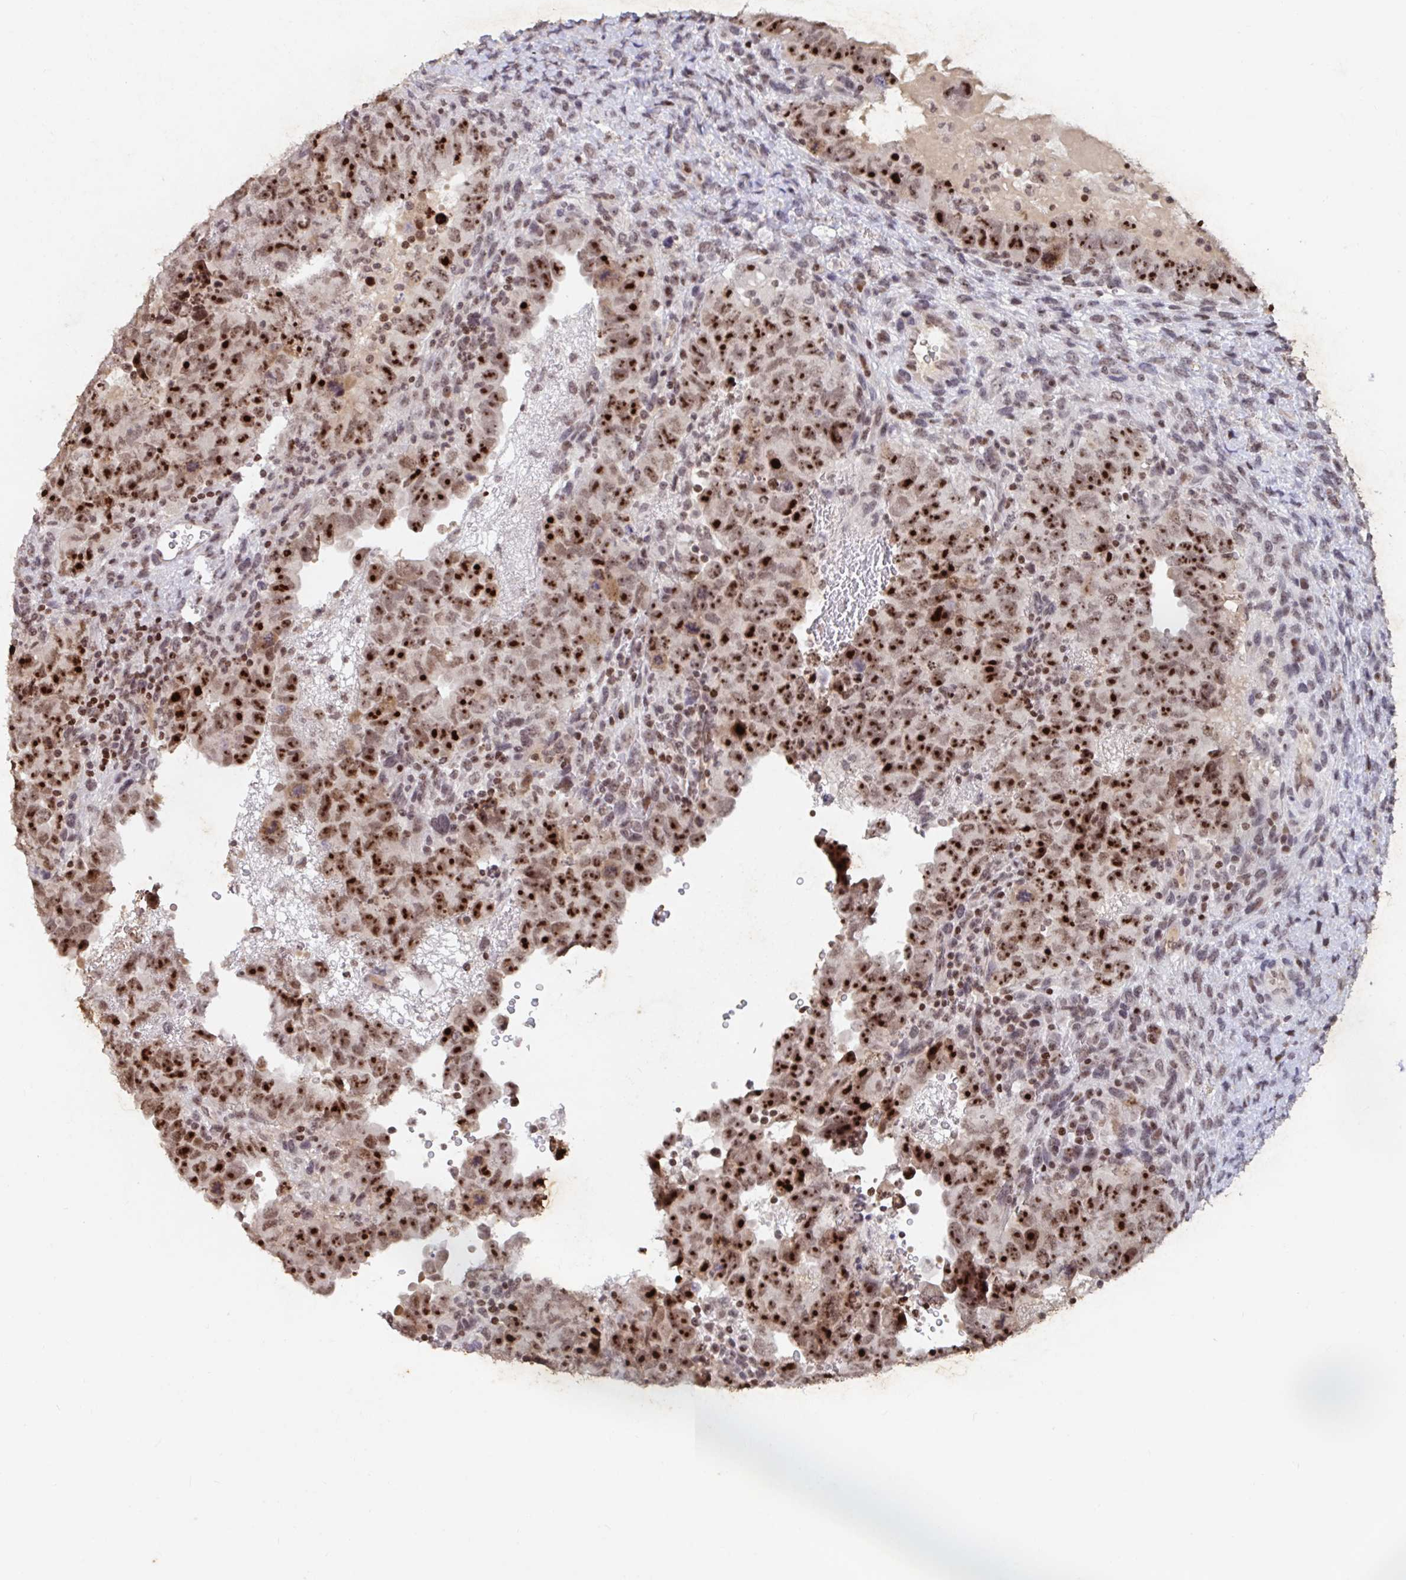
{"staining": {"intensity": "strong", "quantity": ">75%", "location": "nuclear"}, "tissue": "testis cancer", "cell_type": "Tumor cells", "image_type": "cancer", "snomed": [{"axis": "morphology", "description": "Carcinoma, Embryonal, NOS"}, {"axis": "topography", "description": "Testis"}], "caption": "A high amount of strong nuclear staining is present in about >75% of tumor cells in testis embryonal carcinoma tissue.", "gene": "C19orf53", "patient": {"sex": "male", "age": 24}}